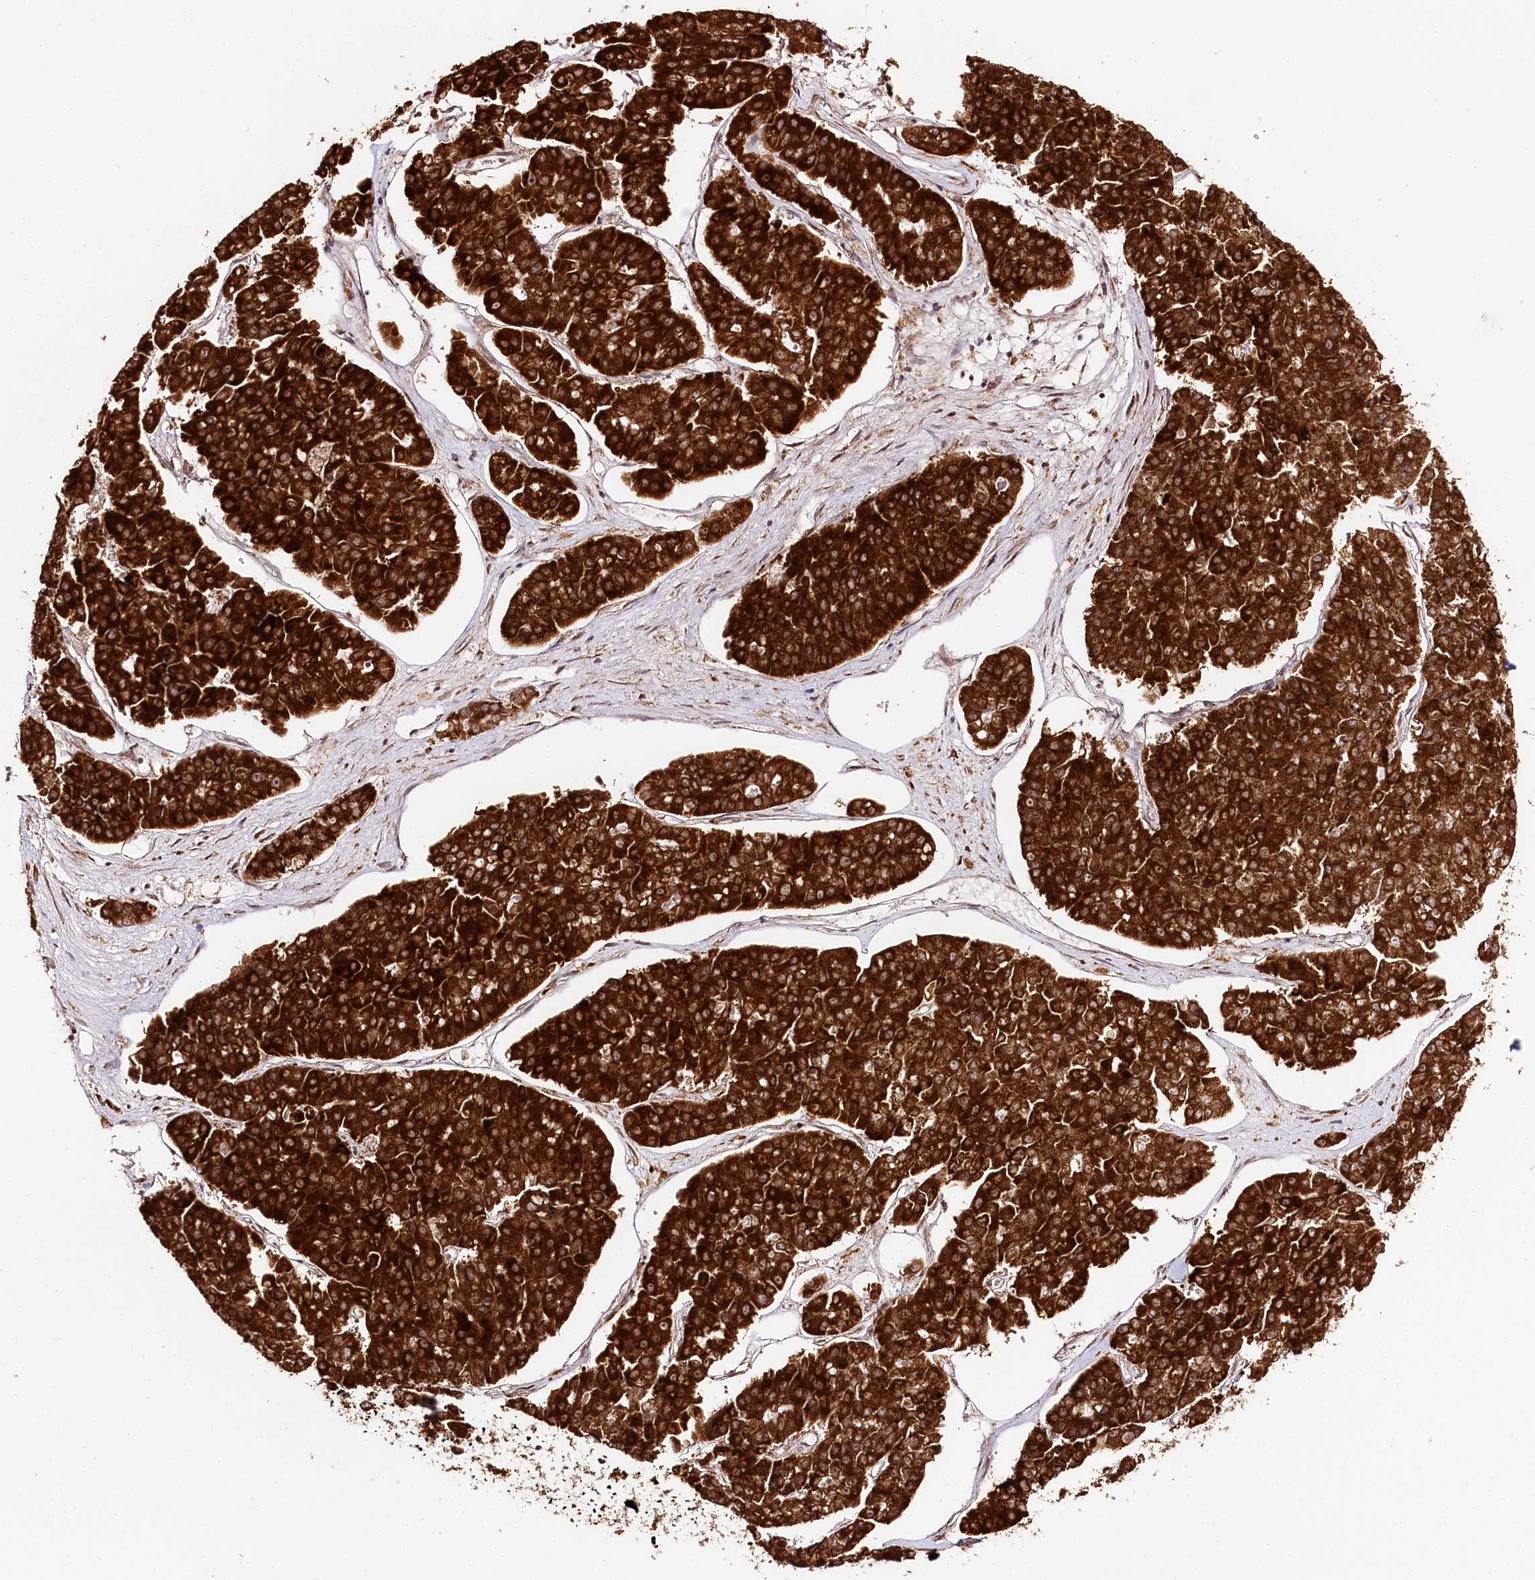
{"staining": {"intensity": "strong", "quantity": ">75%", "location": "cytoplasmic/membranous"}, "tissue": "pancreatic cancer", "cell_type": "Tumor cells", "image_type": "cancer", "snomed": [{"axis": "morphology", "description": "Adenocarcinoma, NOS"}, {"axis": "topography", "description": "Pancreas"}], "caption": "DAB immunohistochemical staining of human adenocarcinoma (pancreatic) demonstrates strong cytoplasmic/membranous protein staining in about >75% of tumor cells.", "gene": "ENSG00000144785", "patient": {"sex": "male", "age": 50}}